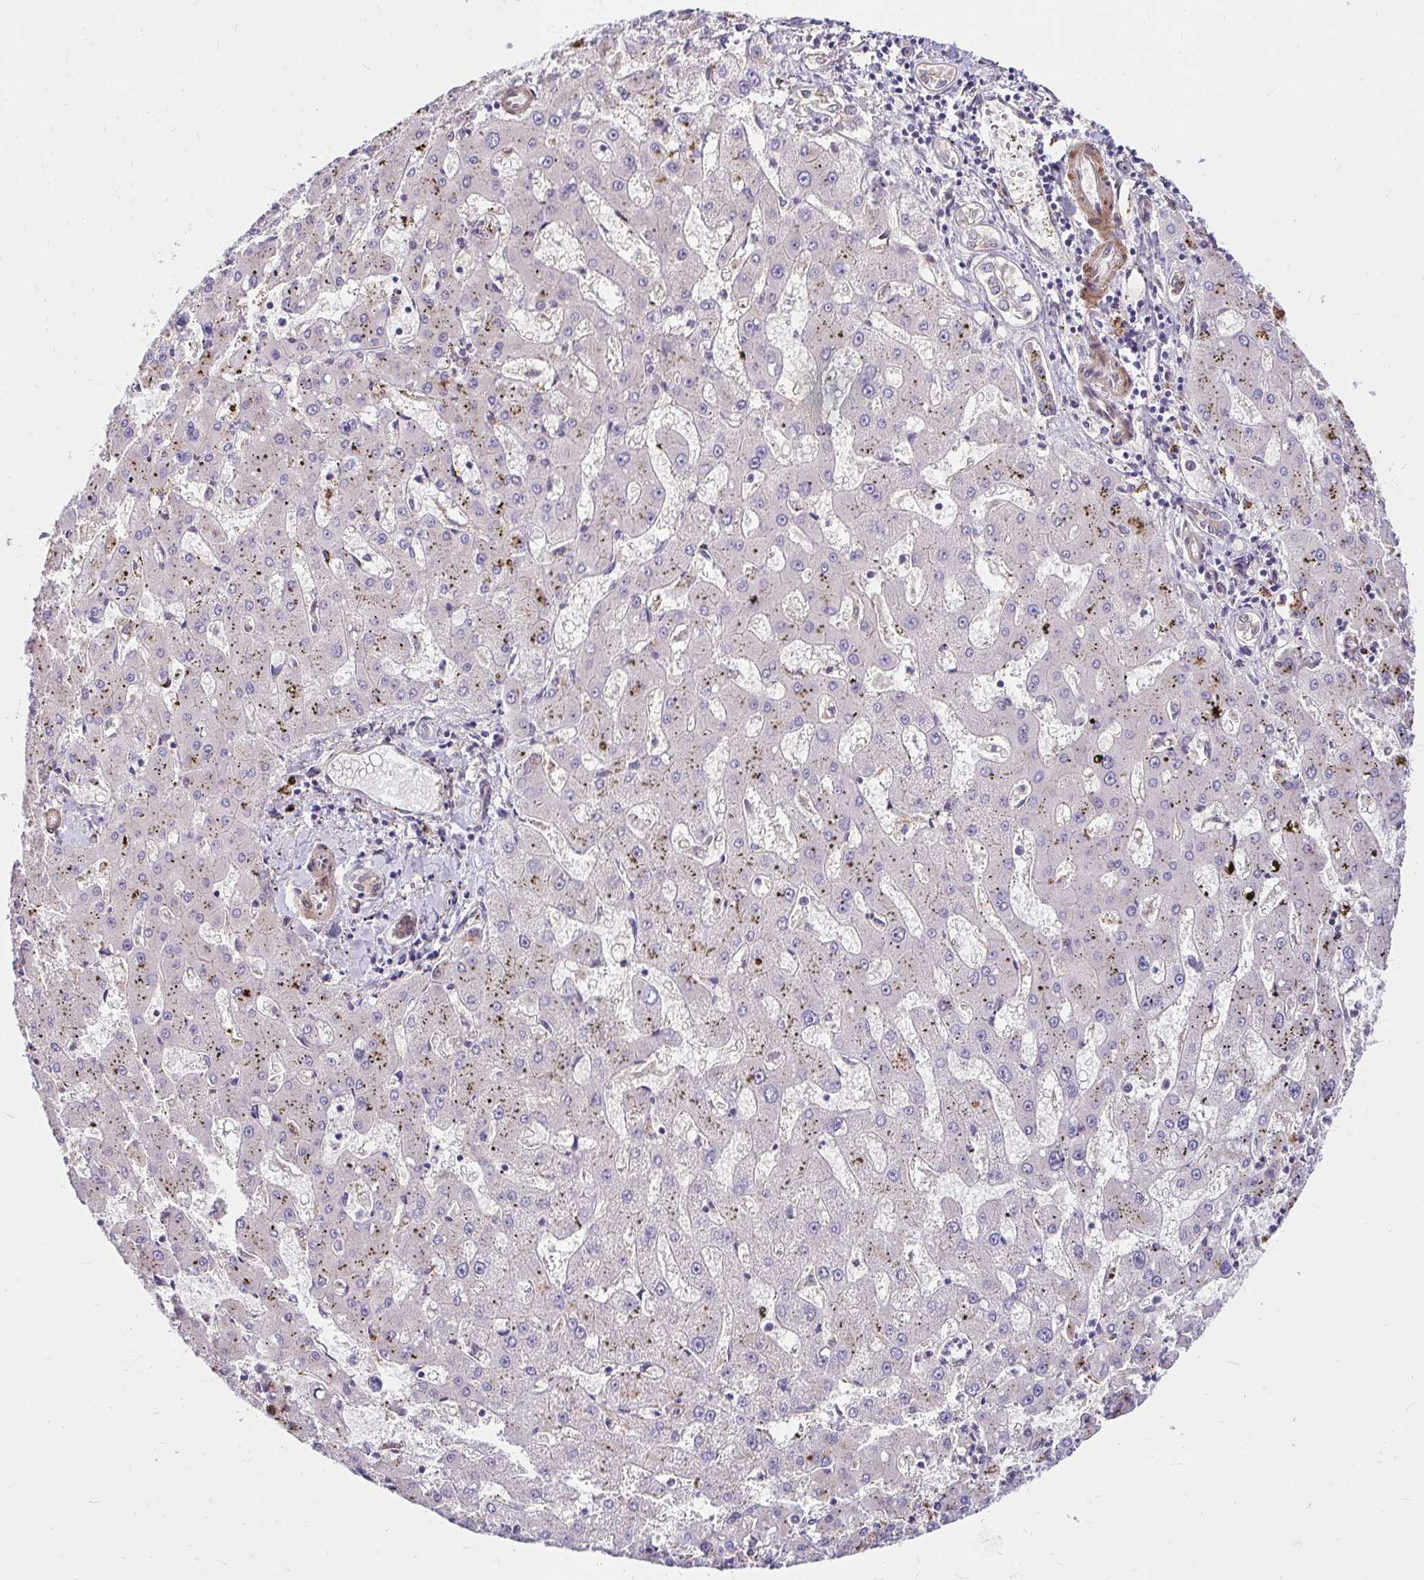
{"staining": {"intensity": "negative", "quantity": "none", "location": "none"}, "tissue": "liver cancer", "cell_type": "Tumor cells", "image_type": "cancer", "snomed": [{"axis": "morphology", "description": "Carcinoma, Hepatocellular, NOS"}, {"axis": "topography", "description": "Liver"}], "caption": "This is an immunohistochemistry photomicrograph of liver cancer. There is no expression in tumor cells.", "gene": "YAP1", "patient": {"sex": "male", "age": 67}}